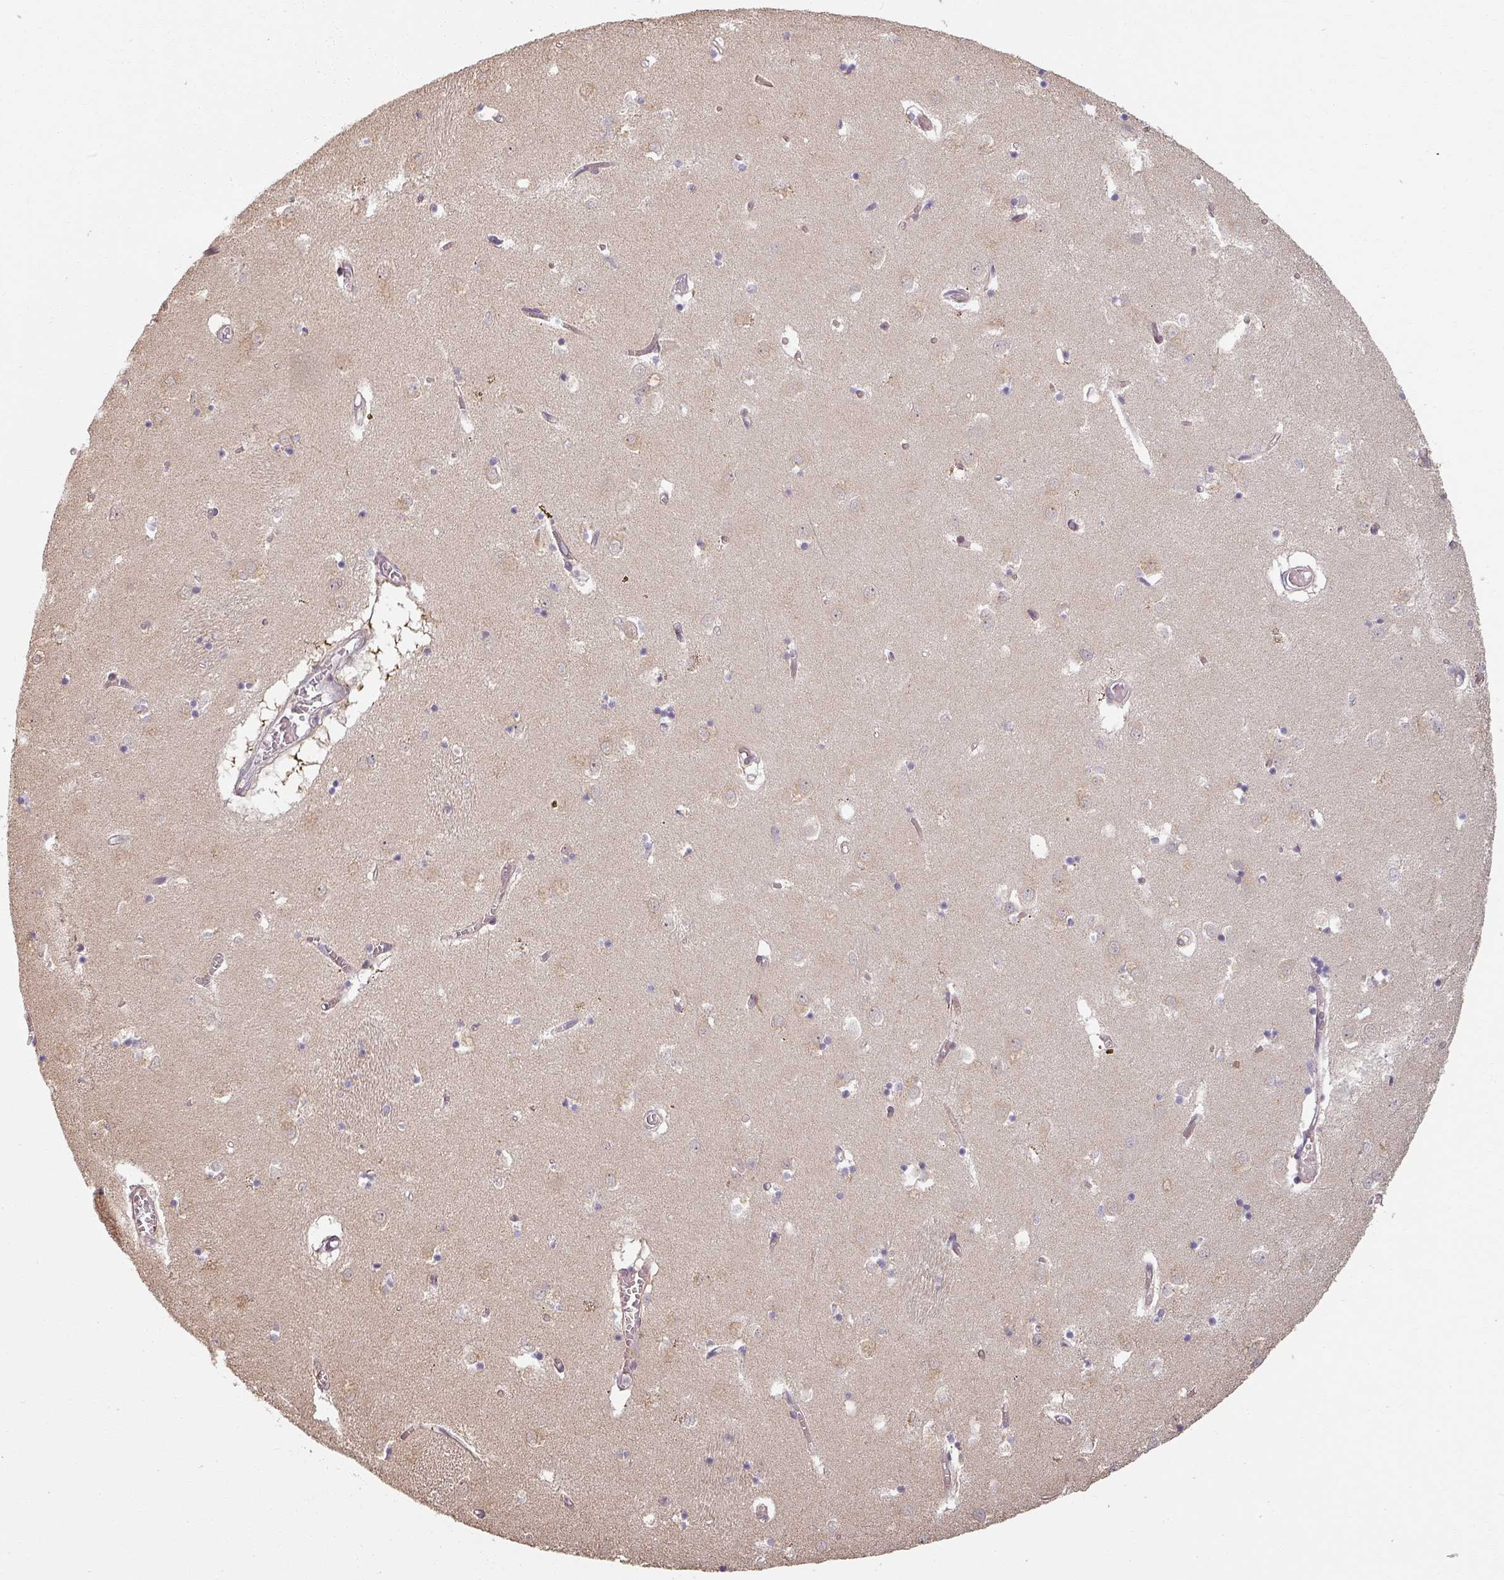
{"staining": {"intensity": "moderate", "quantity": "<25%", "location": "cytoplasmic/membranous,nuclear"}, "tissue": "caudate", "cell_type": "Glial cells", "image_type": "normal", "snomed": [{"axis": "morphology", "description": "Normal tissue, NOS"}, {"axis": "topography", "description": "Lateral ventricle wall"}], "caption": "Immunohistochemical staining of normal caudate reveals <25% levels of moderate cytoplasmic/membranous,nuclear protein positivity in about <25% of glial cells. (Stains: DAB in brown, nuclei in blue, Microscopy: brightfield microscopy at high magnification).", "gene": "MED19", "patient": {"sex": "male", "age": 70}}